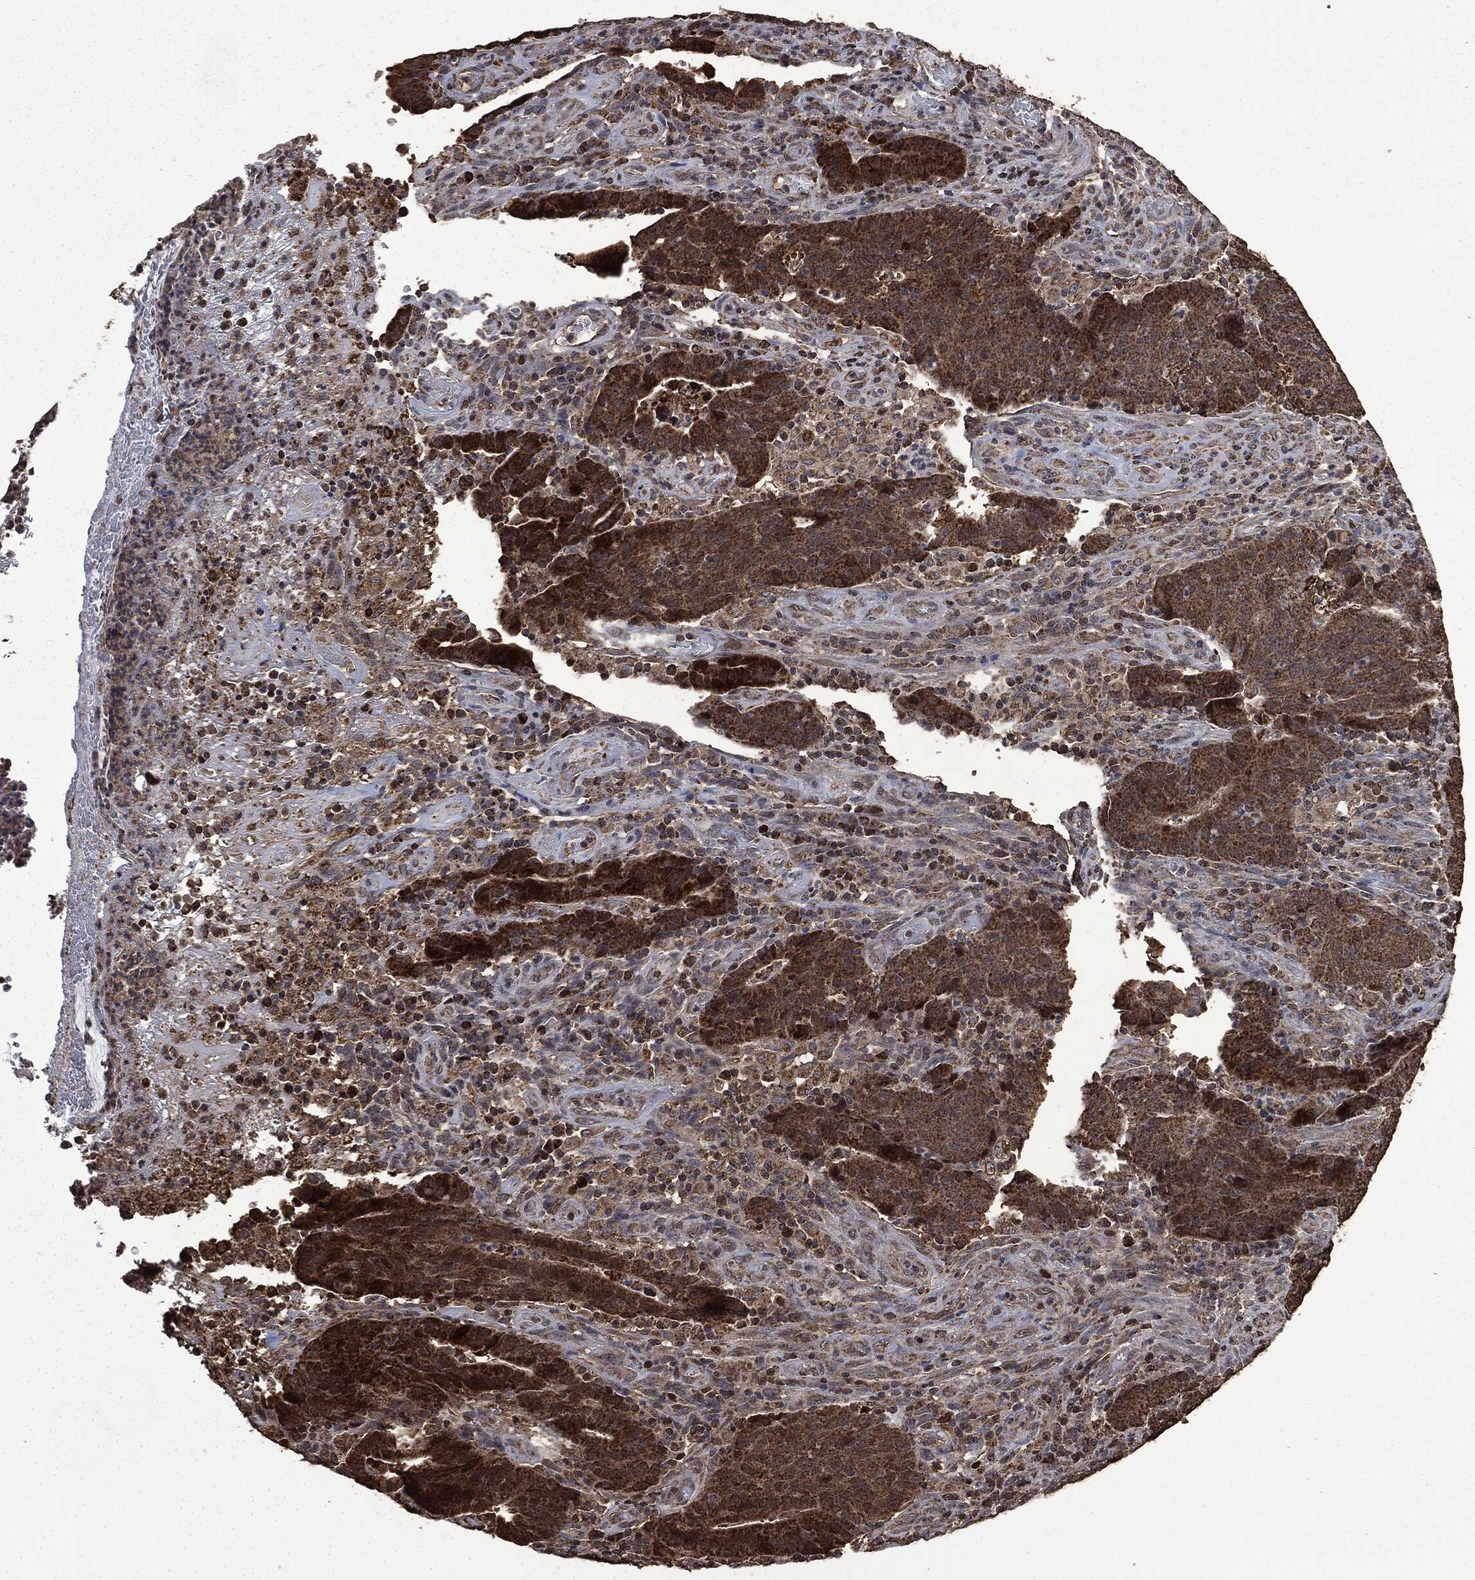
{"staining": {"intensity": "strong", "quantity": ">75%", "location": "cytoplasmic/membranous"}, "tissue": "colorectal cancer", "cell_type": "Tumor cells", "image_type": "cancer", "snomed": [{"axis": "morphology", "description": "Adenocarcinoma, NOS"}, {"axis": "topography", "description": "Colon"}], "caption": "A brown stain shows strong cytoplasmic/membranous staining of a protein in human colorectal cancer tumor cells. The staining was performed using DAB to visualize the protein expression in brown, while the nuclei were stained in blue with hematoxylin (Magnification: 20x).", "gene": "LIG3", "patient": {"sex": "female", "age": 75}}